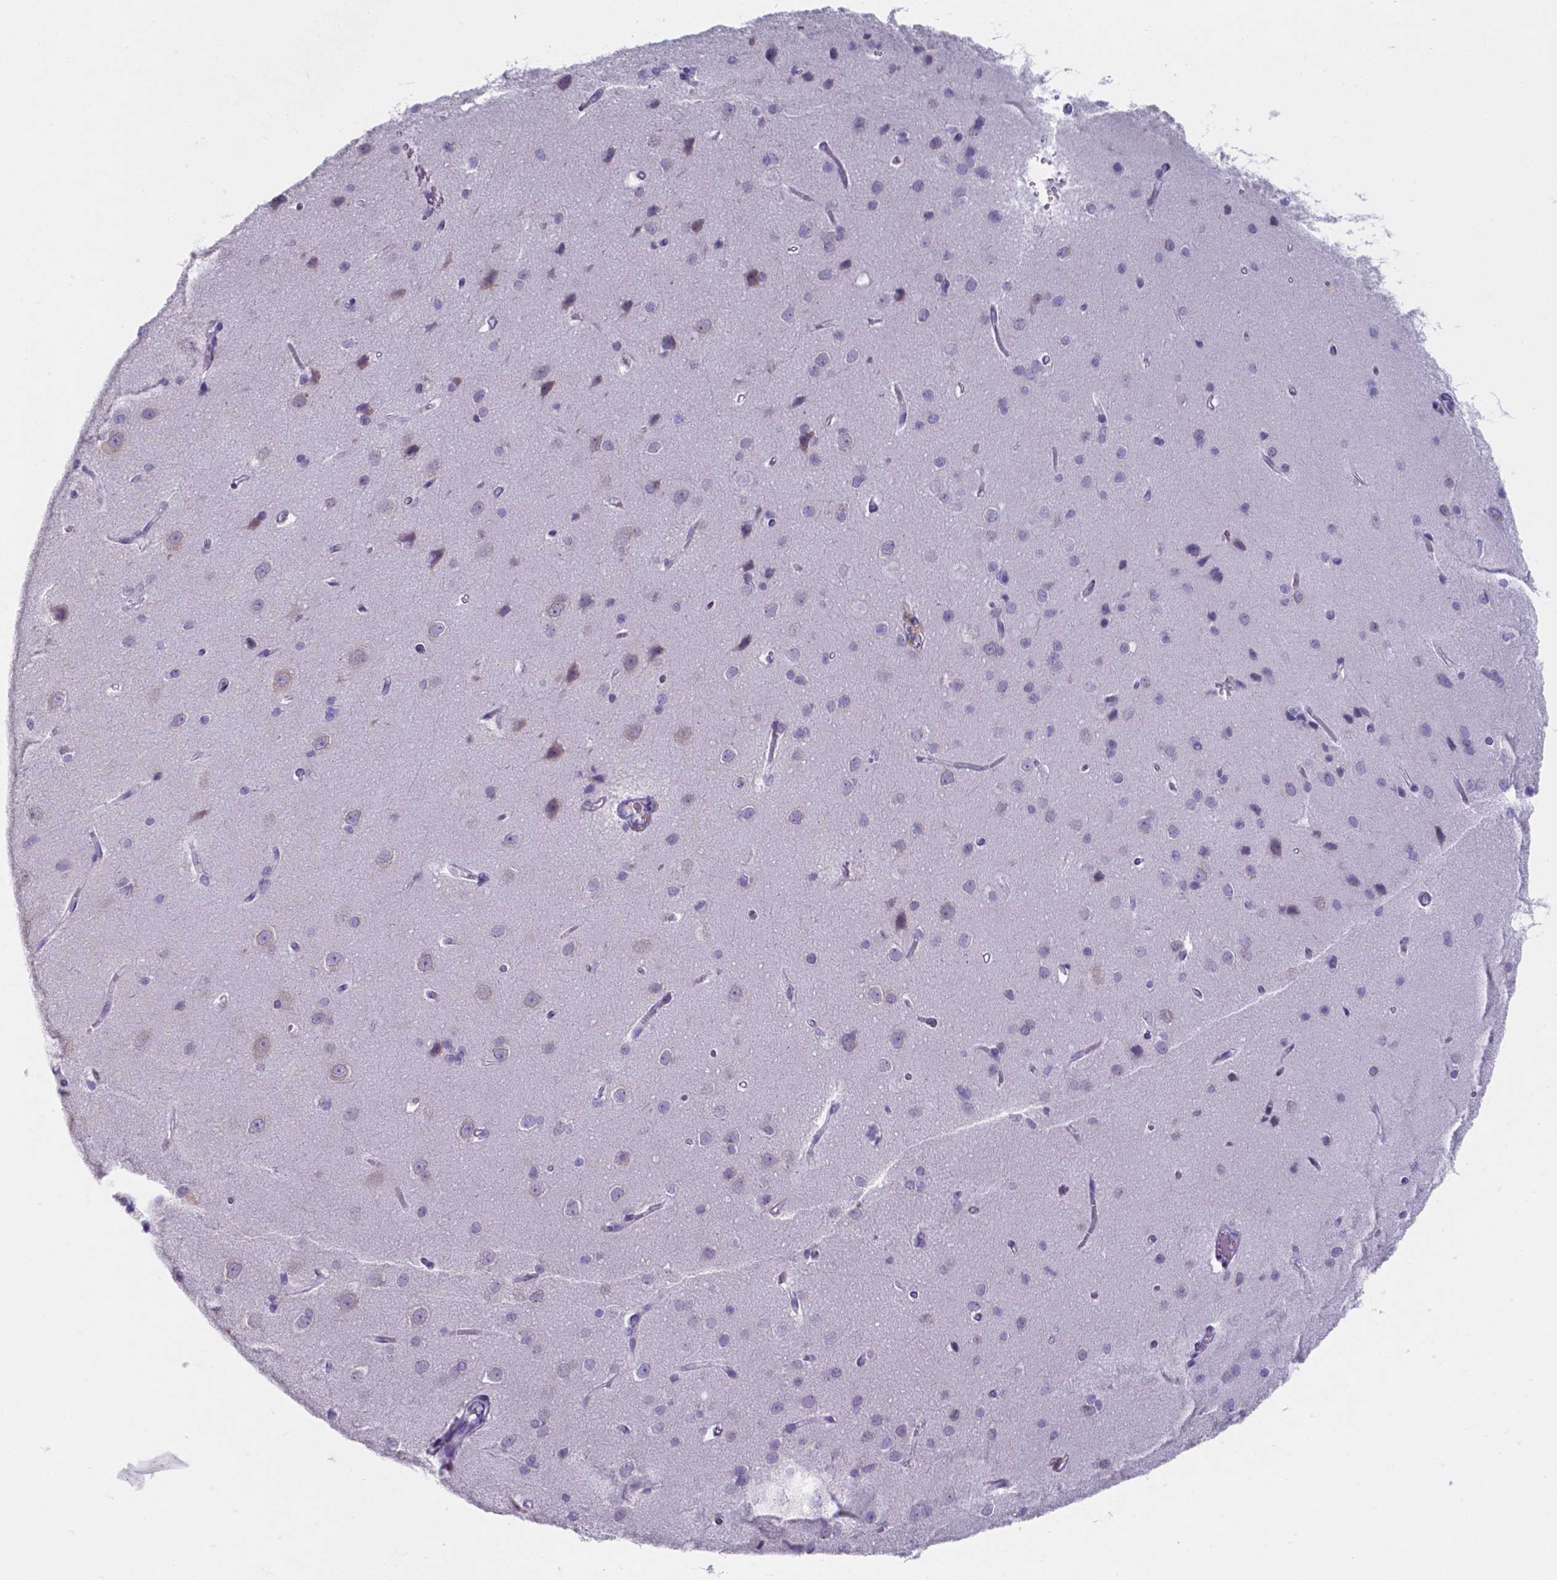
{"staining": {"intensity": "negative", "quantity": "none", "location": "none"}, "tissue": "cerebral cortex", "cell_type": "Endothelial cells", "image_type": "normal", "snomed": [{"axis": "morphology", "description": "Normal tissue, NOS"}, {"axis": "topography", "description": "Cerebral cortex"}], "caption": "A histopathology image of cerebral cortex stained for a protein exhibits no brown staining in endothelial cells.", "gene": "UBE2J1", "patient": {"sex": "male", "age": 37}}